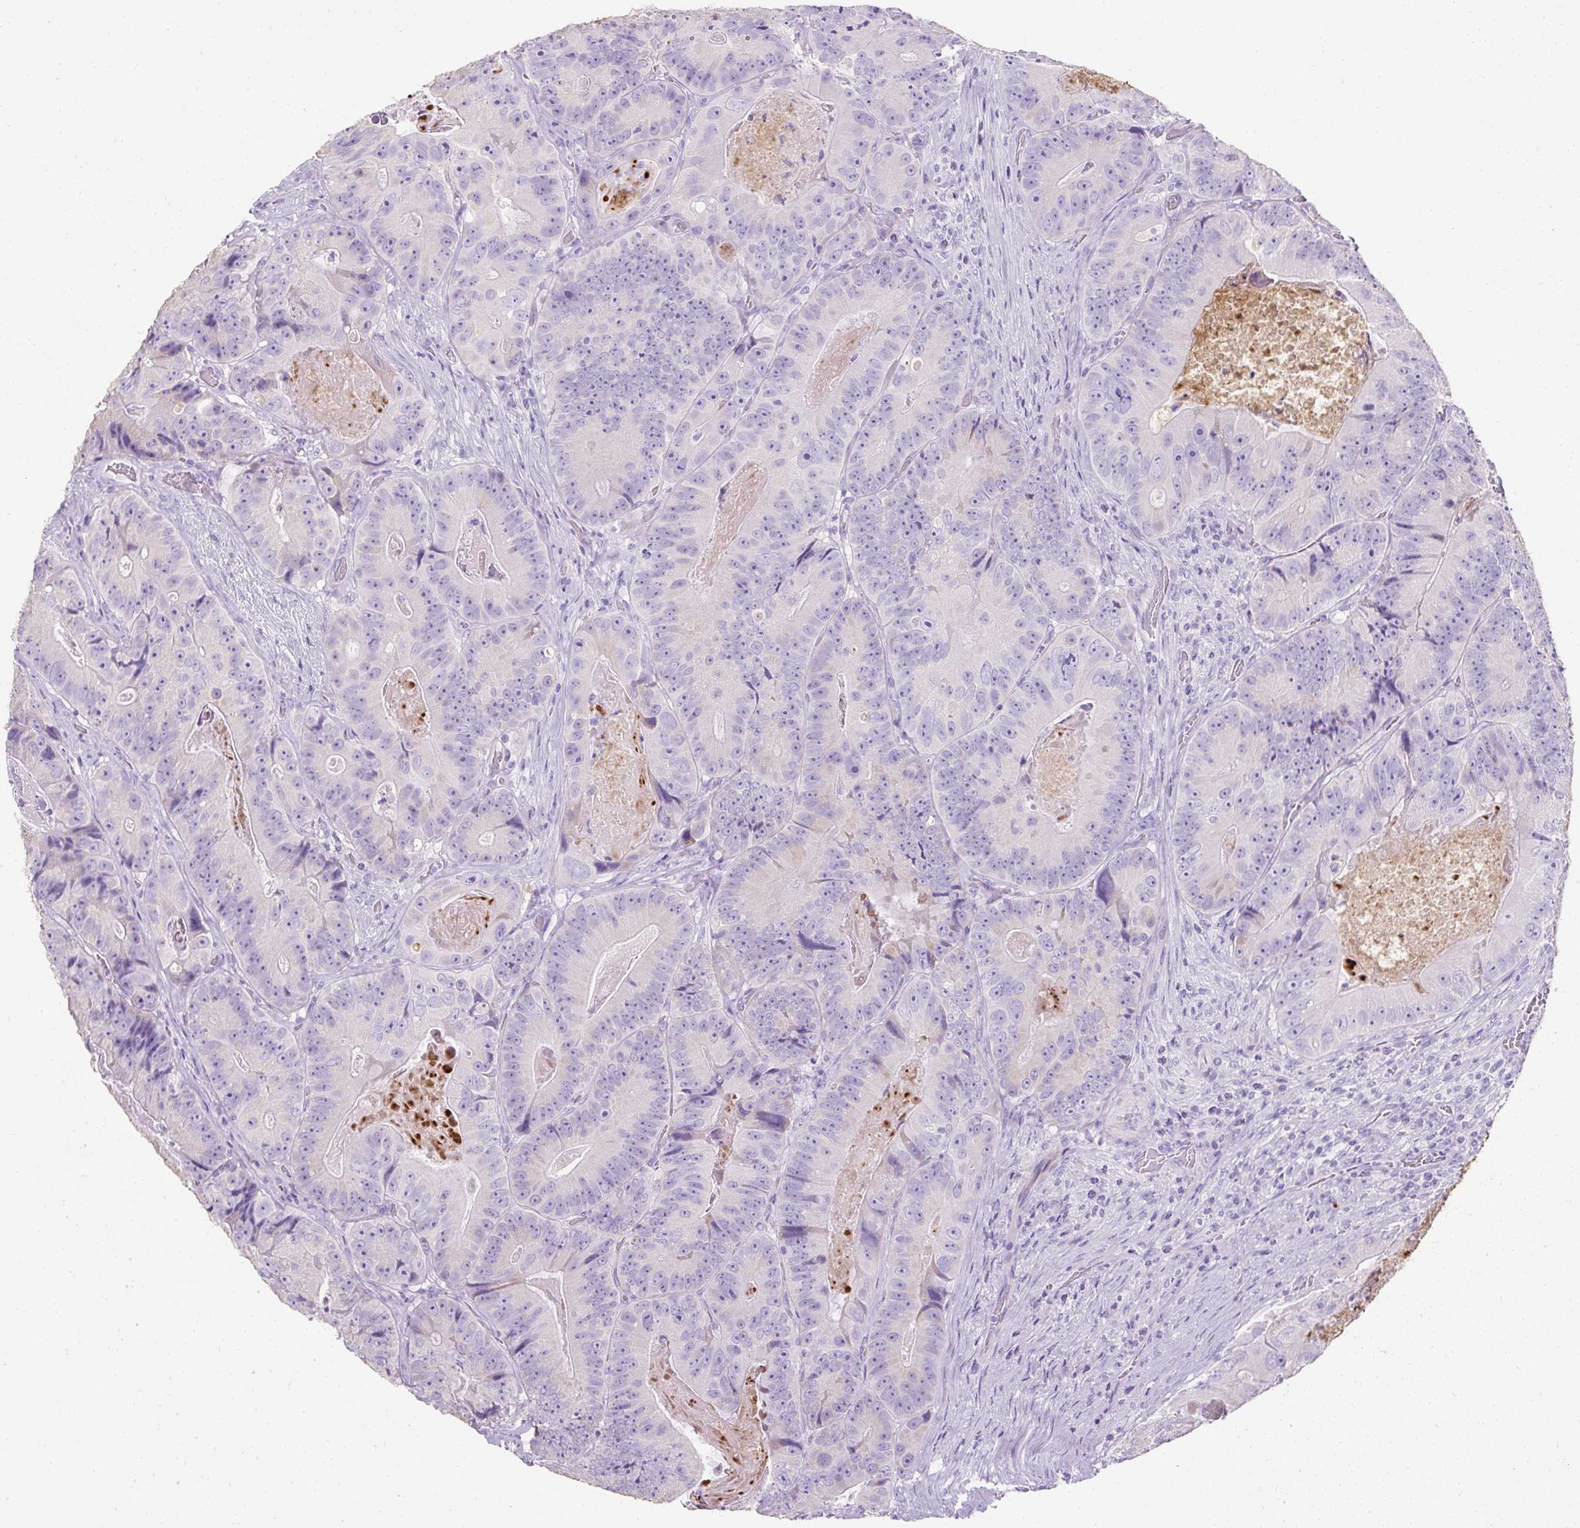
{"staining": {"intensity": "negative", "quantity": "none", "location": "none"}, "tissue": "colorectal cancer", "cell_type": "Tumor cells", "image_type": "cancer", "snomed": [{"axis": "morphology", "description": "Adenocarcinoma, NOS"}, {"axis": "topography", "description": "Colon"}], "caption": "IHC photomicrograph of colorectal cancer (adenocarcinoma) stained for a protein (brown), which demonstrates no positivity in tumor cells.", "gene": "C2CD4C", "patient": {"sex": "female", "age": 86}}